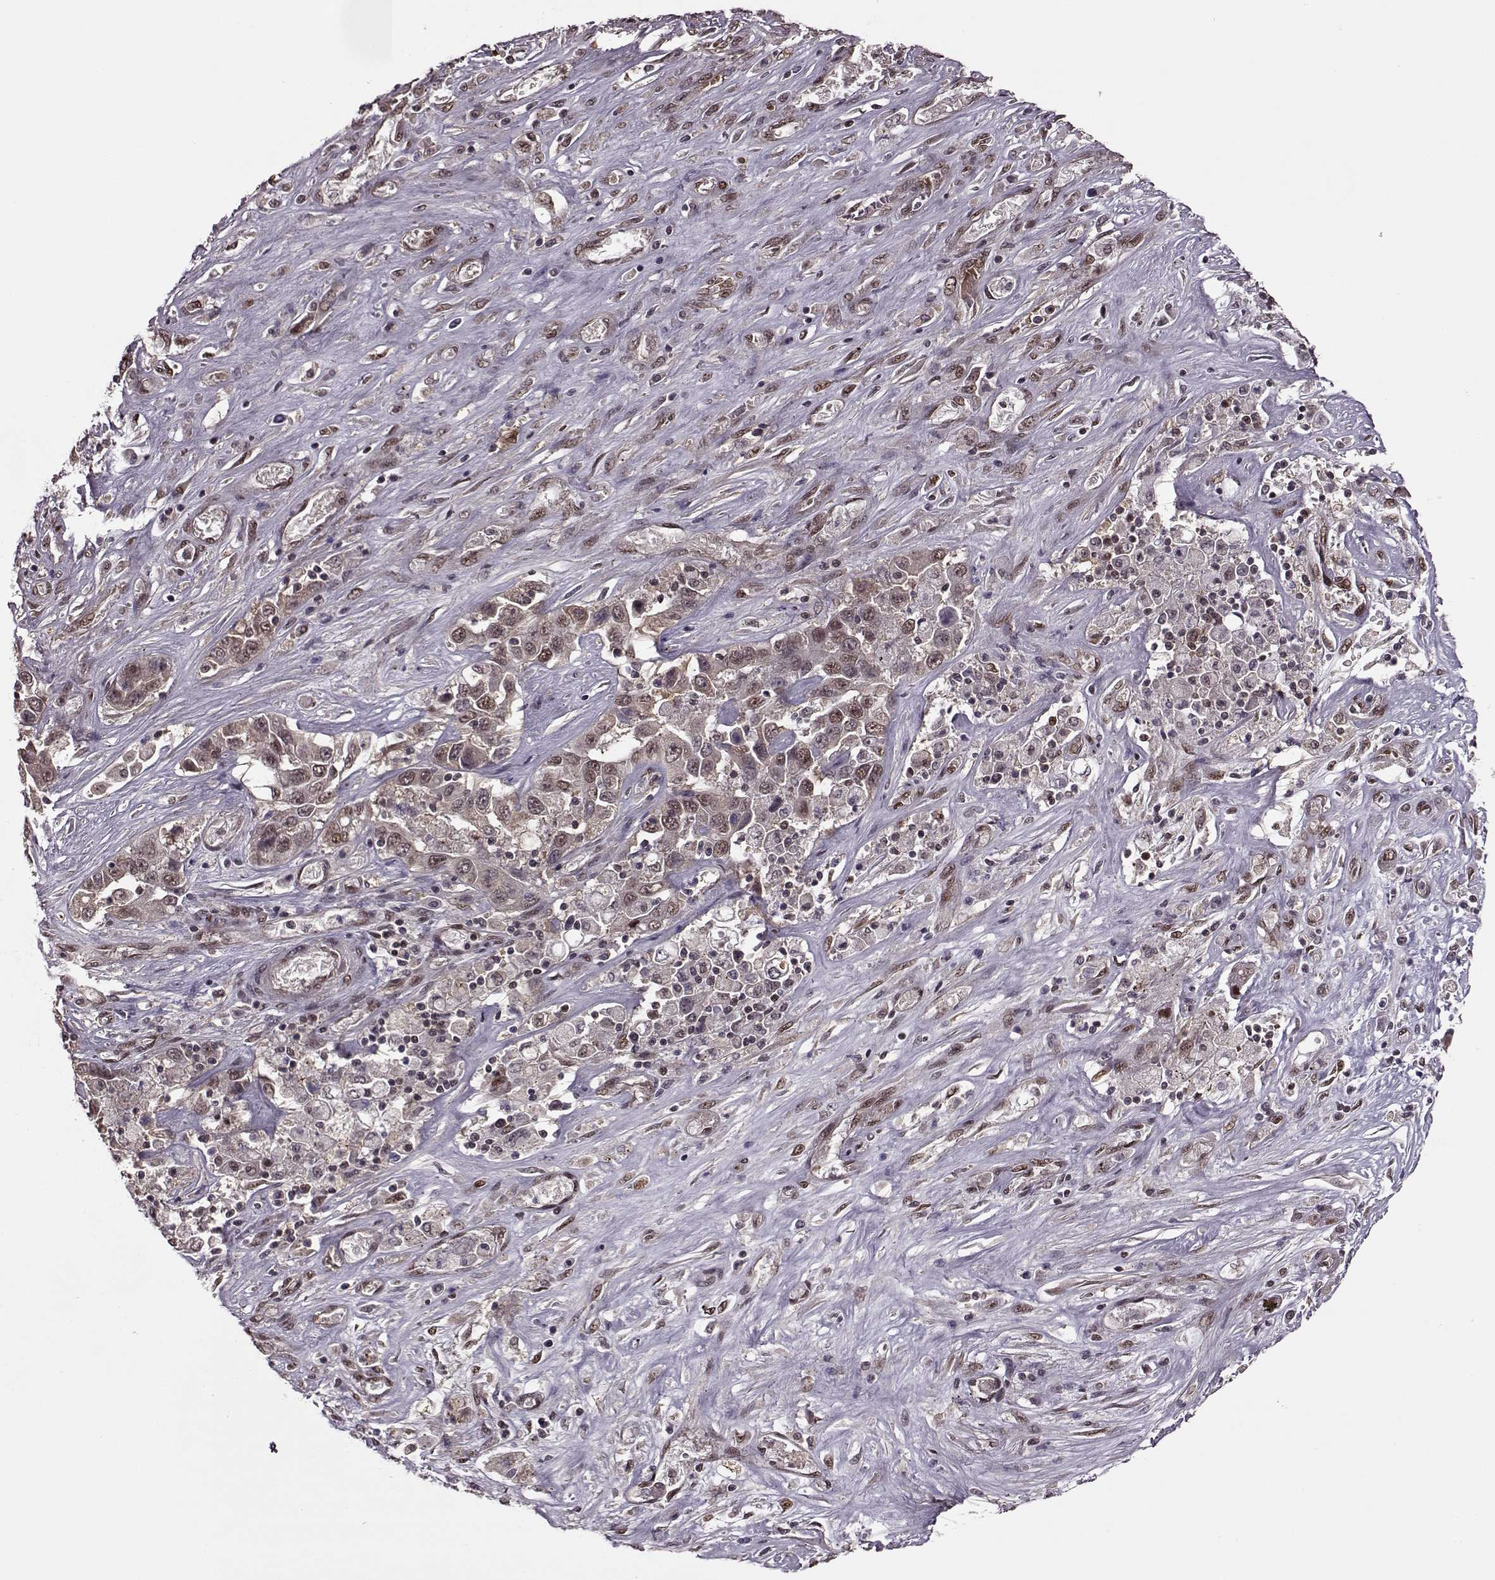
{"staining": {"intensity": "weak", "quantity": "25%-75%", "location": "cytoplasmic/membranous,nuclear"}, "tissue": "liver cancer", "cell_type": "Tumor cells", "image_type": "cancer", "snomed": [{"axis": "morphology", "description": "Cholangiocarcinoma"}, {"axis": "topography", "description": "Liver"}], "caption": "Cholangiocarcinoma (liver) tissue exhibits weak cytoplasmic/membranous and nuclear positivity in approximately 25%-75% of tumor cells", "gene": "FTO", "patient": {"sex": "female", "age": 52}}